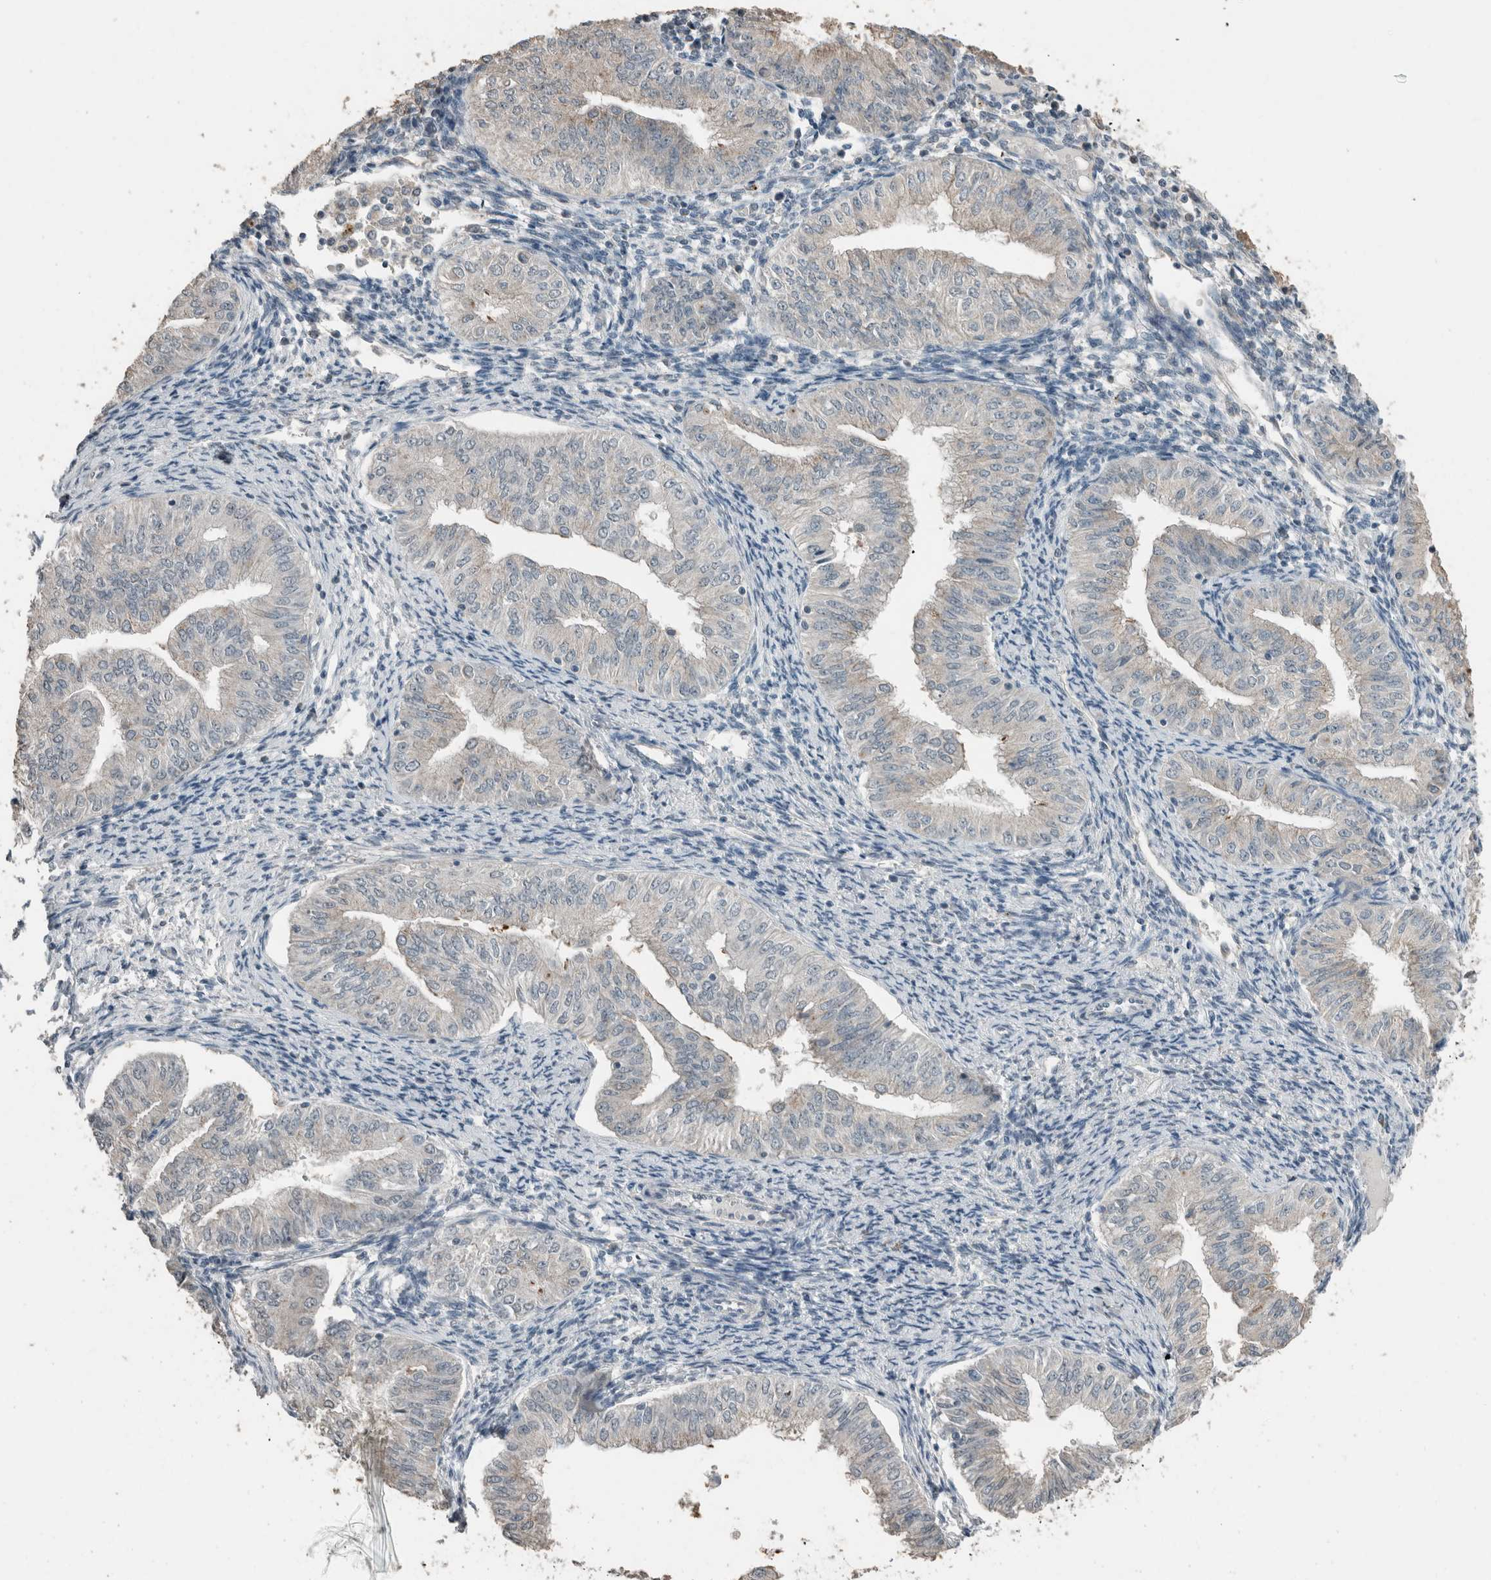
{"staining": {"intensity": "negative", "quantity": "none", "location": "none"}, "tissue": "endometrial cancer", "cell_type": "Tumor cells", "image_type": "cancer", "snomed": [{"axis": "morphology", "description": "Normal tissue, NOS"}, {"axis": "morphology", "description": "Adenocarcinoma, NOS"}, {"axis": "topography", "description": "Endometrium"}], "caption": "A photomicrograph of human endometrial cancer is negative for staining in tumor cells. The staining is performed using DAB brown chromogen with nuclei counter-stained in using hematoxylin.", "gene": "ACVR2B", "patient": {"sex": "female", "age": 53}}